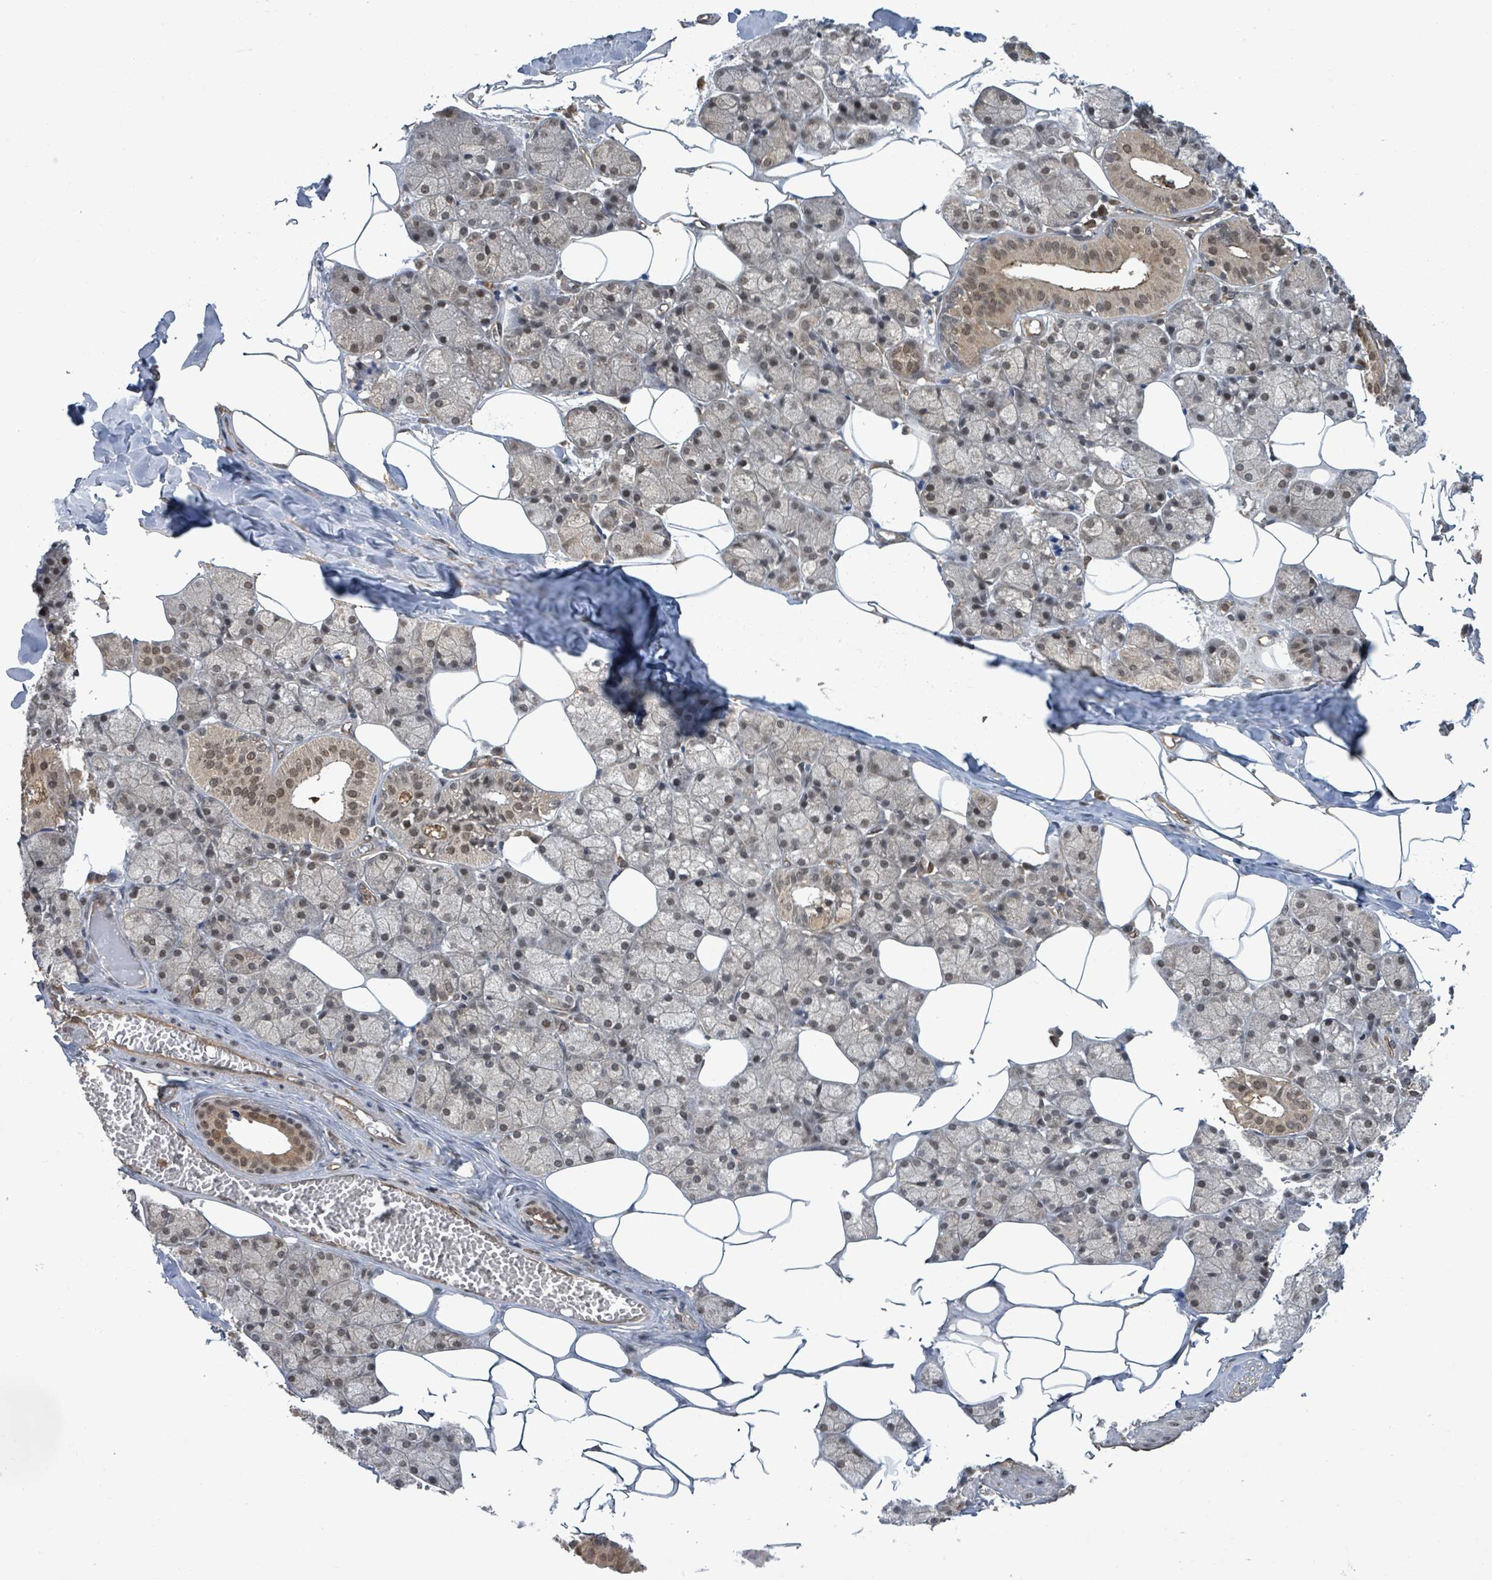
{"staining": {"intensity": "moderate", "quantity": "25%-75%", "location": "cytoplasmic/membranous,nuclear"}, "tissue": "salivary gland", "cell_type": "Glandular cells", "image_type": "normal", "snomed": [{"axis": "morphology", "description": "Normal tissue, NOS"}, {"axis": "topography", "description": "Salivary gland"}], "caption": "Unremarkable salivary gland was stained to show a protein in brown. There is medium levels of moderate cytoplasmic/membranous,nuclear staining in about 25%-75% of glandular cells. (brown staining indicates protein expression, while blue staining denotes nuclei).", "gene": "ENSG00000256500", "patient": {"sex": "male", "age": 62}}